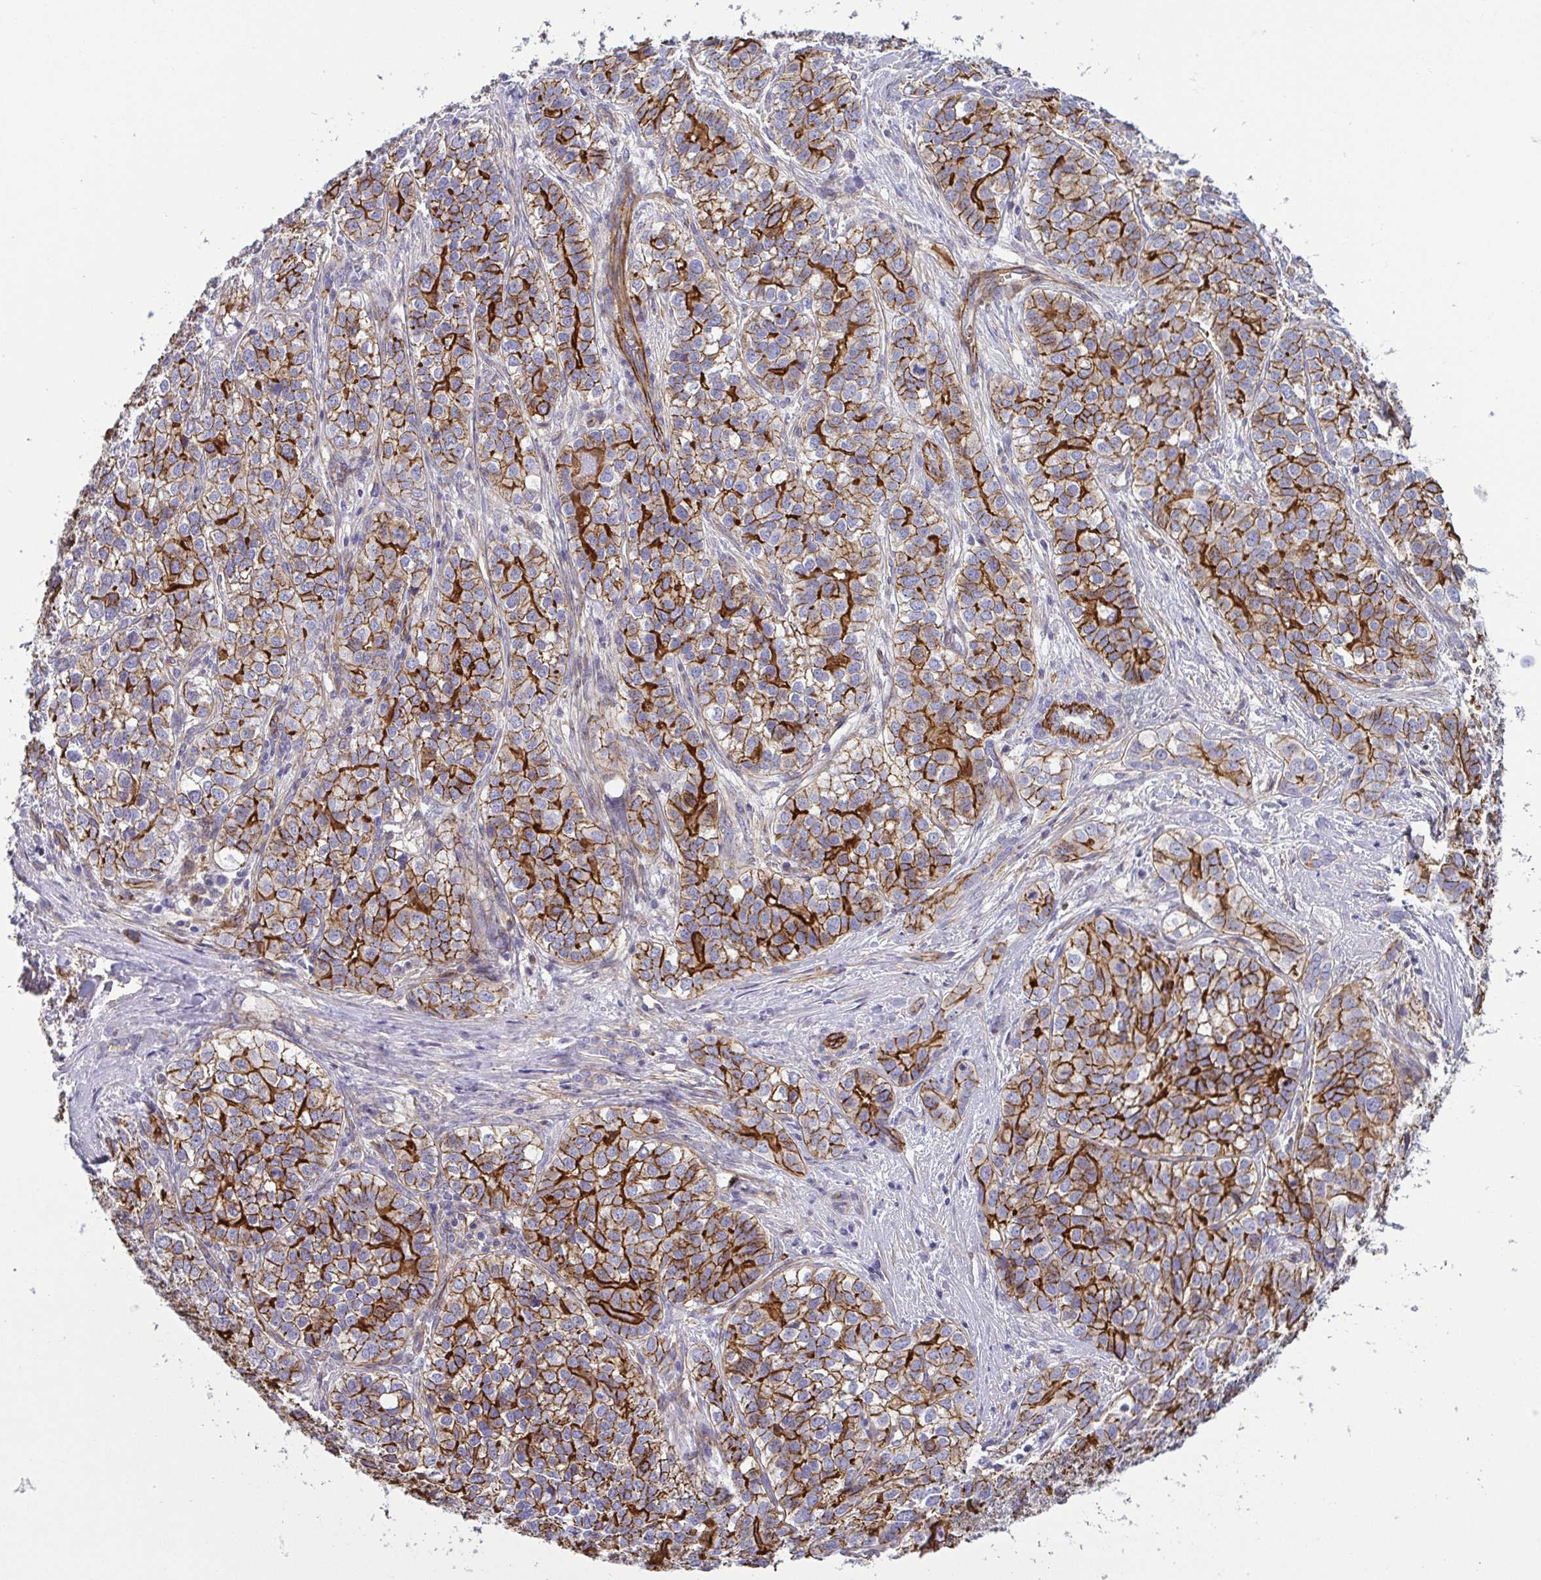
{"staining": {"intensity": "strong", "quantity": "25%-75%", "location": "cytoplasmic/membranous"}, "tissue": "liver cancer", "cell_type": "Tumor cells", "image_type": "cancer", "snomed": [{"axis": "morphology", "description": "Cholangiocarcinoma"}, {"axis": "topography", "description": "Liver"}], "caption": "About 25%-75% of tumor cells in liver cholangiocarcinoma exhibit strong cytoplasmic/membranous protein positivity as visualized by brown immunohistochemical staining.", "gene": "LIMA1", "patient": {"sex": "male", "age": 56}}